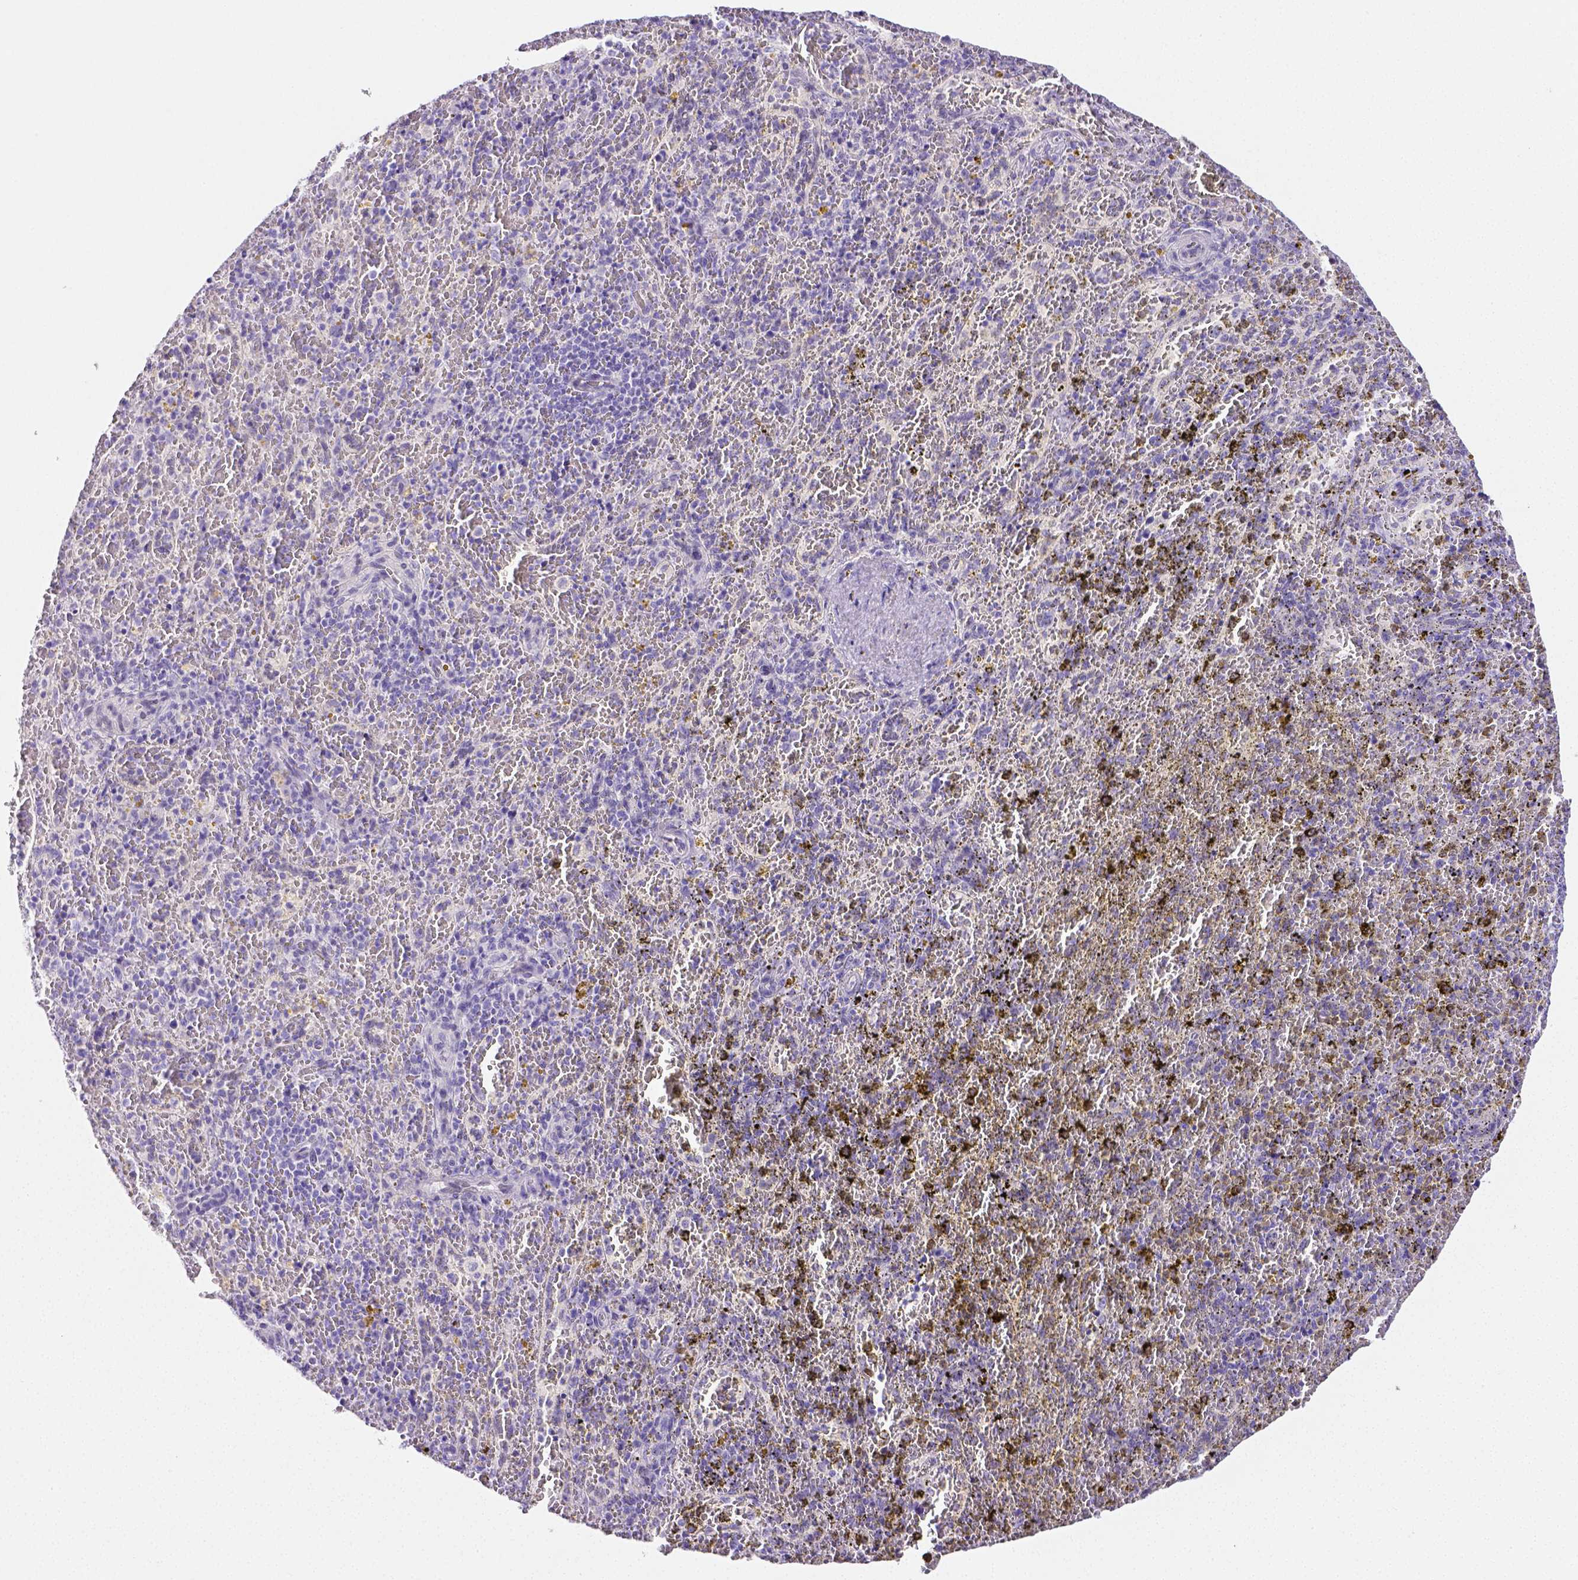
{"staining": {"intensity": "negative", "quantity": "none", "location": "none"}, "tissue": "spleen", "cell_type": "Cells in red pulp", "image_type": "normal", "snomed": [{"axis": "morphology", "description": "Normal tissue, NOS"}, {"axis": "topography", "description": "Spleen"}], "caption": "Photomicrograph shows no significant protein positivity in cells in red pulp of normal spleen. (DAB (3,3'-diaminobenzidine) immunohistochemistry with hematoxylin counter stain).", "gene": "ARHGAP36", "patient": {"sex": "female", "age": 50}}